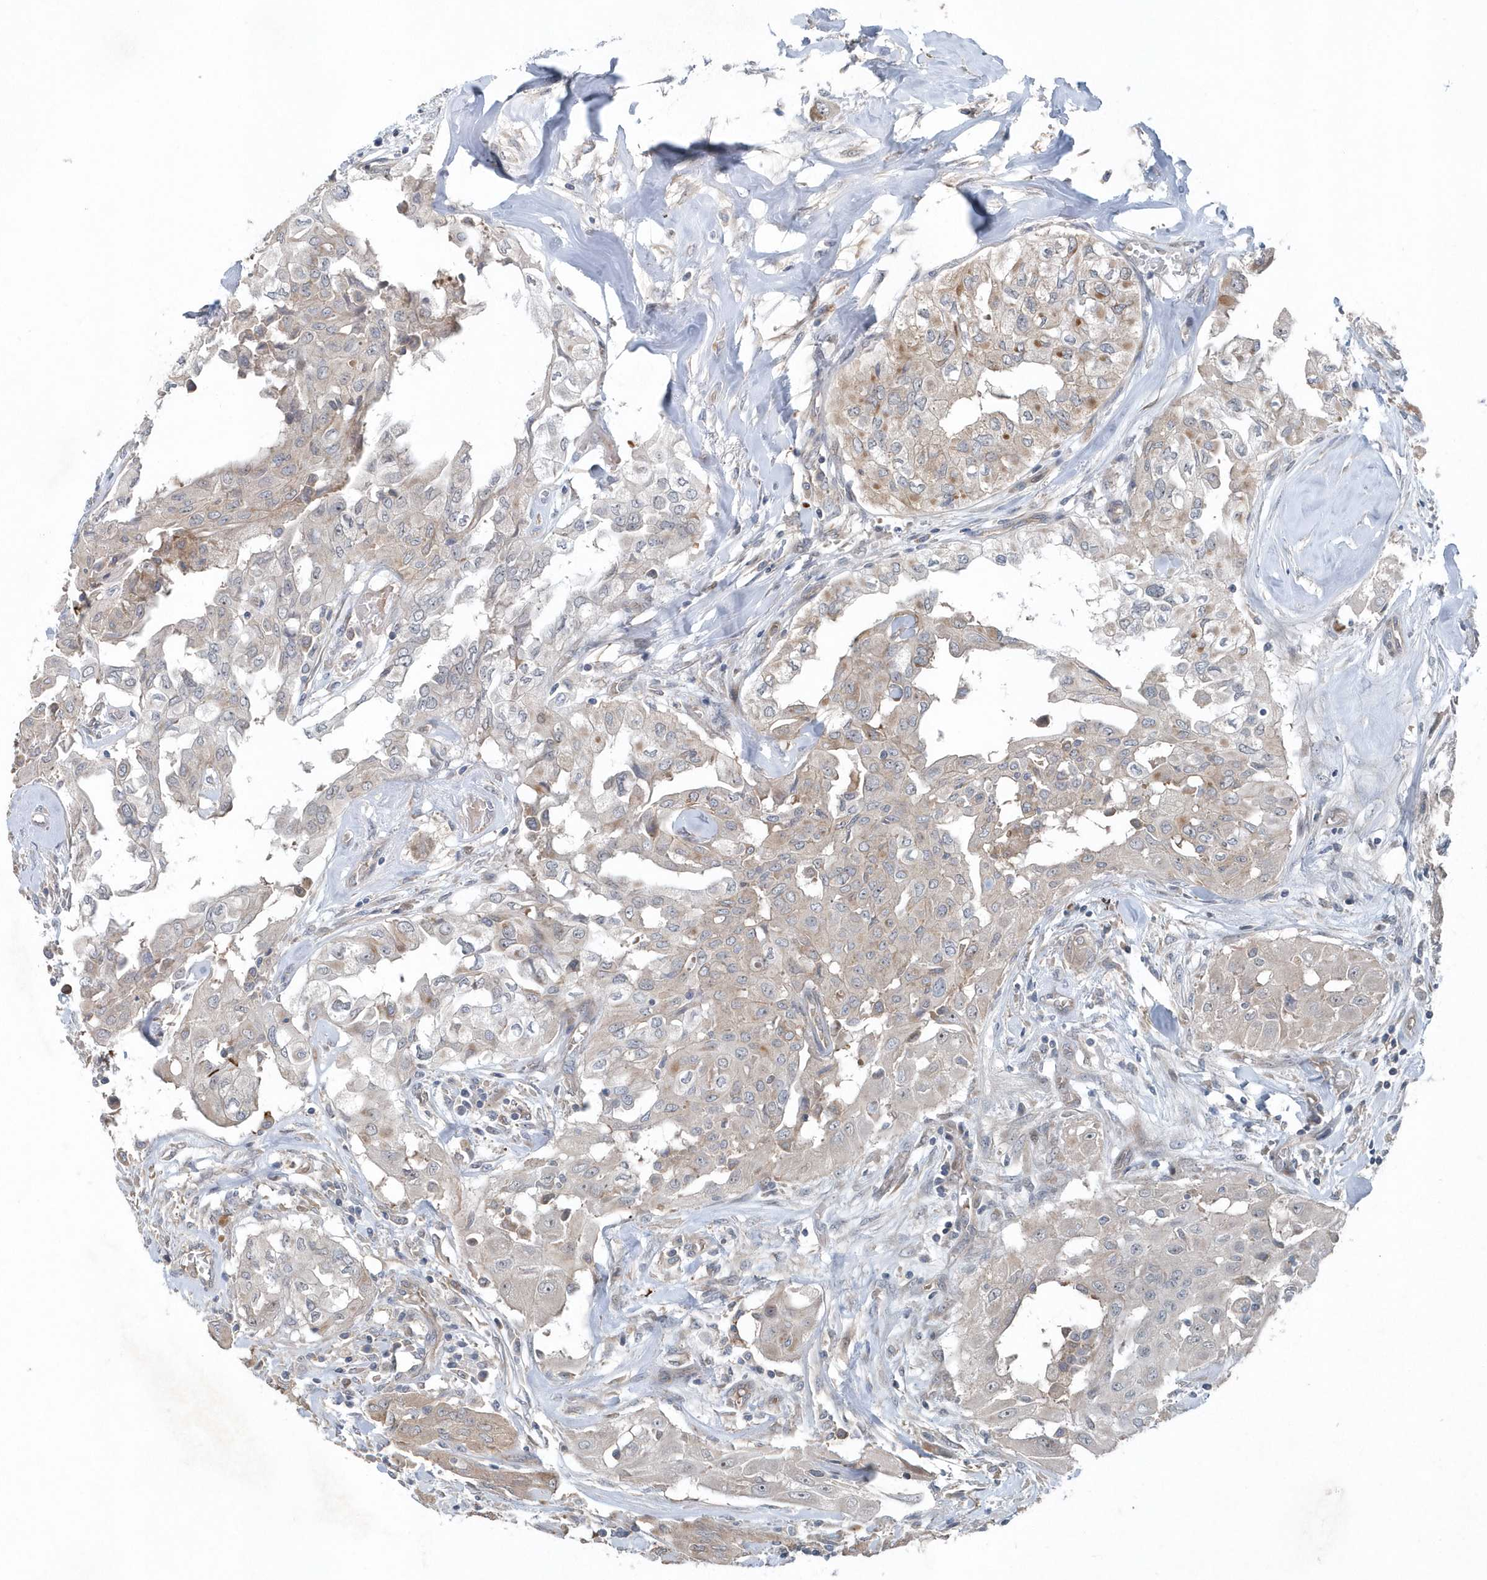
{"staining": {"intensity": "weak", "quantity": "<25%", "location": "cytoplasmic/membranous"}, "tissue": "thyroid cancer", "cell_type": "Tumor cells", "image_type": "cancer", "snomed": [{"axis": "morphology", "description": "Papillary adenocarcinoma, NOS"}, {"axis": "topography", "description": "Thyroid gland"}], "caption": "Image shows no protein expression in tumor cells of thyroid papillary adenocarcinoma tissue.", "gene": "MCC", "patient": {"sex": "female", "age": 59}}